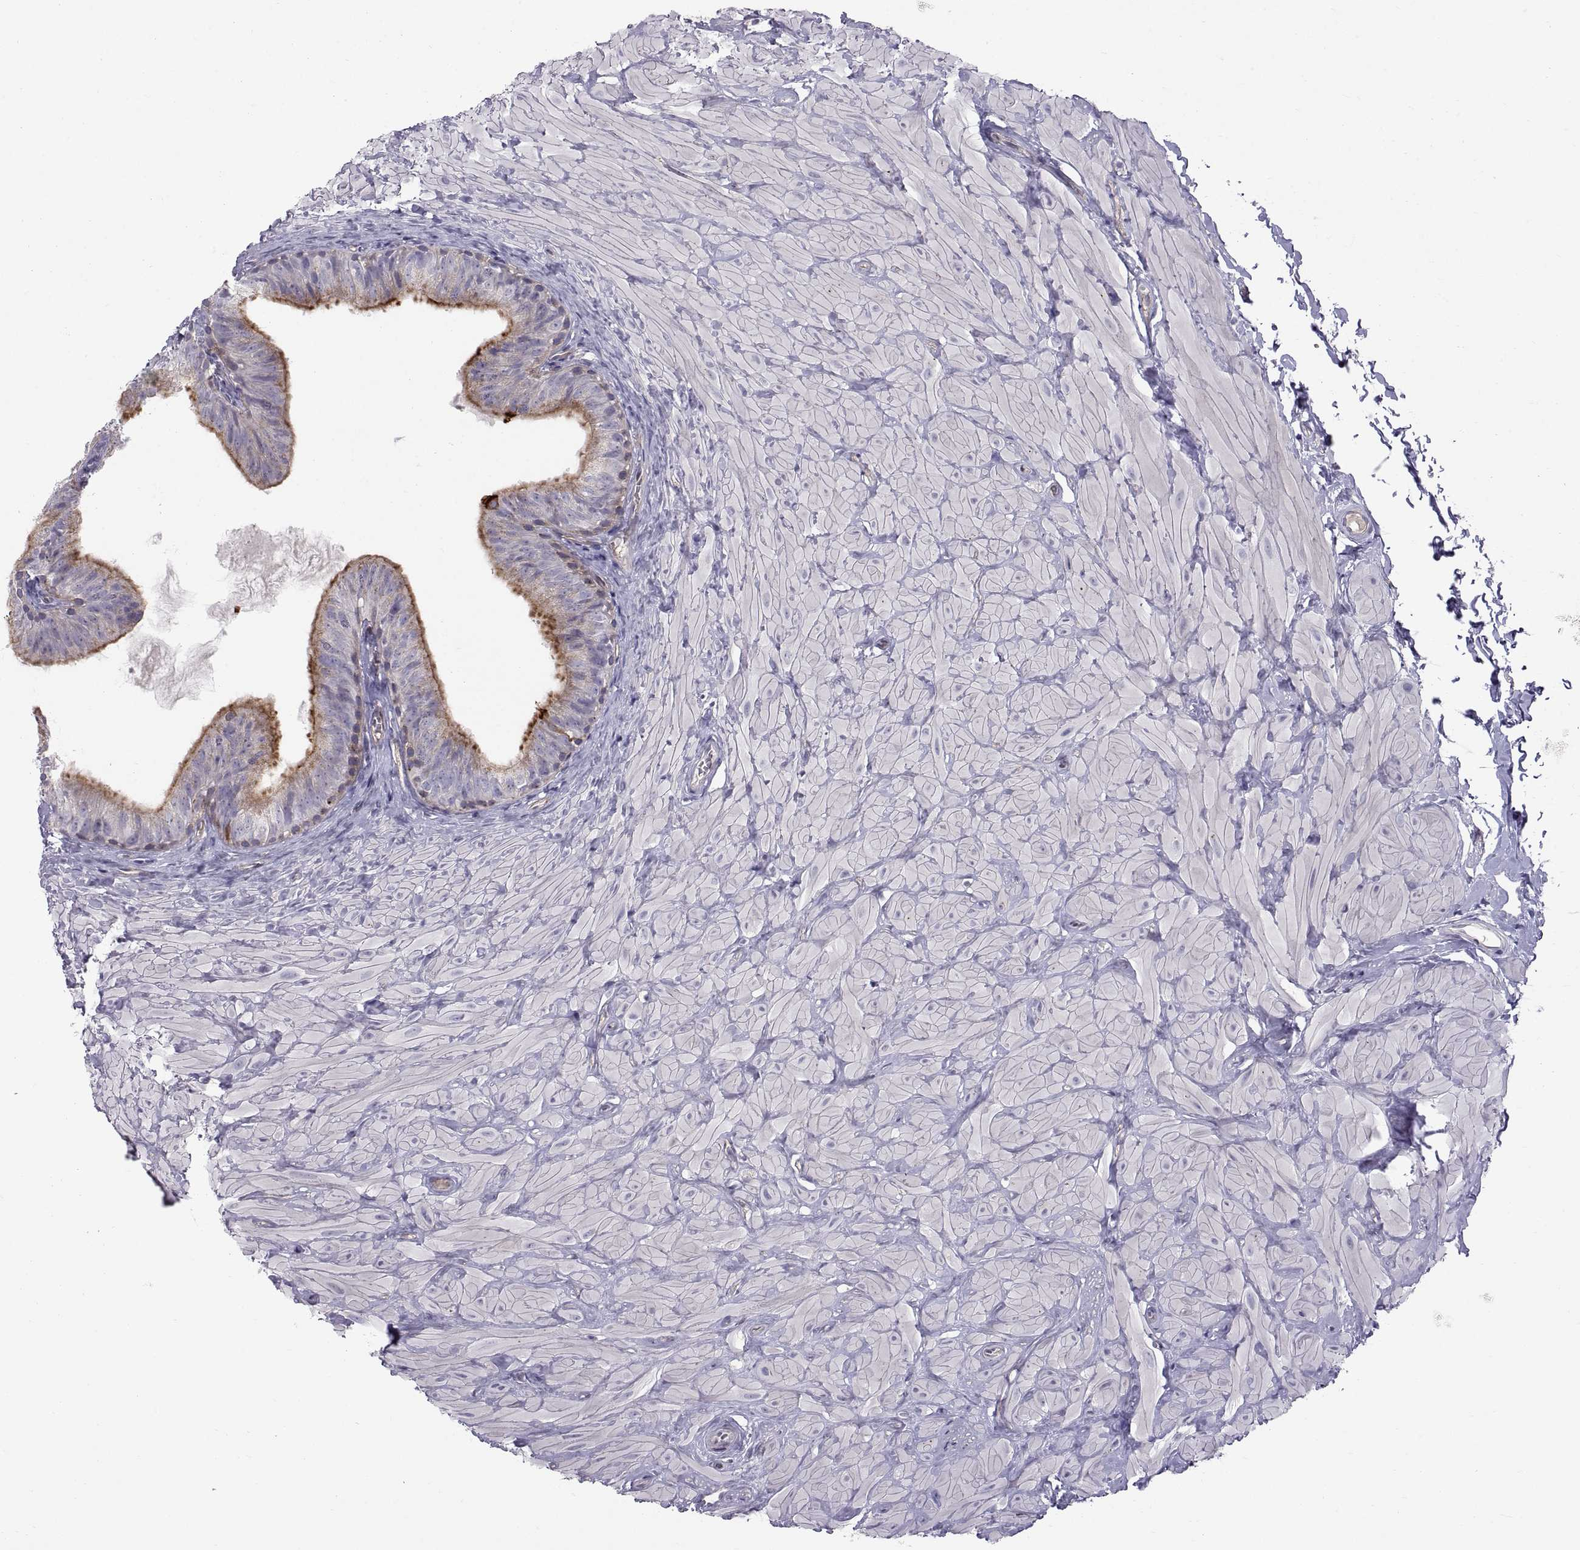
{"staining": {"intensity": "strong", "quantity": "25%-75%", "location": "cytoplasmic/membranous"}, "tissue": "epididymis", "cell_type": "Glandular cells", "image_type": "normal", "snomed": [{"axis": "morphology", "description": "Normal tissue, NOS"}, {"axis": "topography", "description": "Epididymis"}, {"axis": "topography", "description": "Vas deferens"}], "caption": "IHC (DAB) staining of unremarkable human epididymis demonstrates strong cytoplasmic/membranous protein positivity in about 25%-75% of glandular cells.", "gene": "ARSL", "patient": {"sex": "male", "age": 23}}